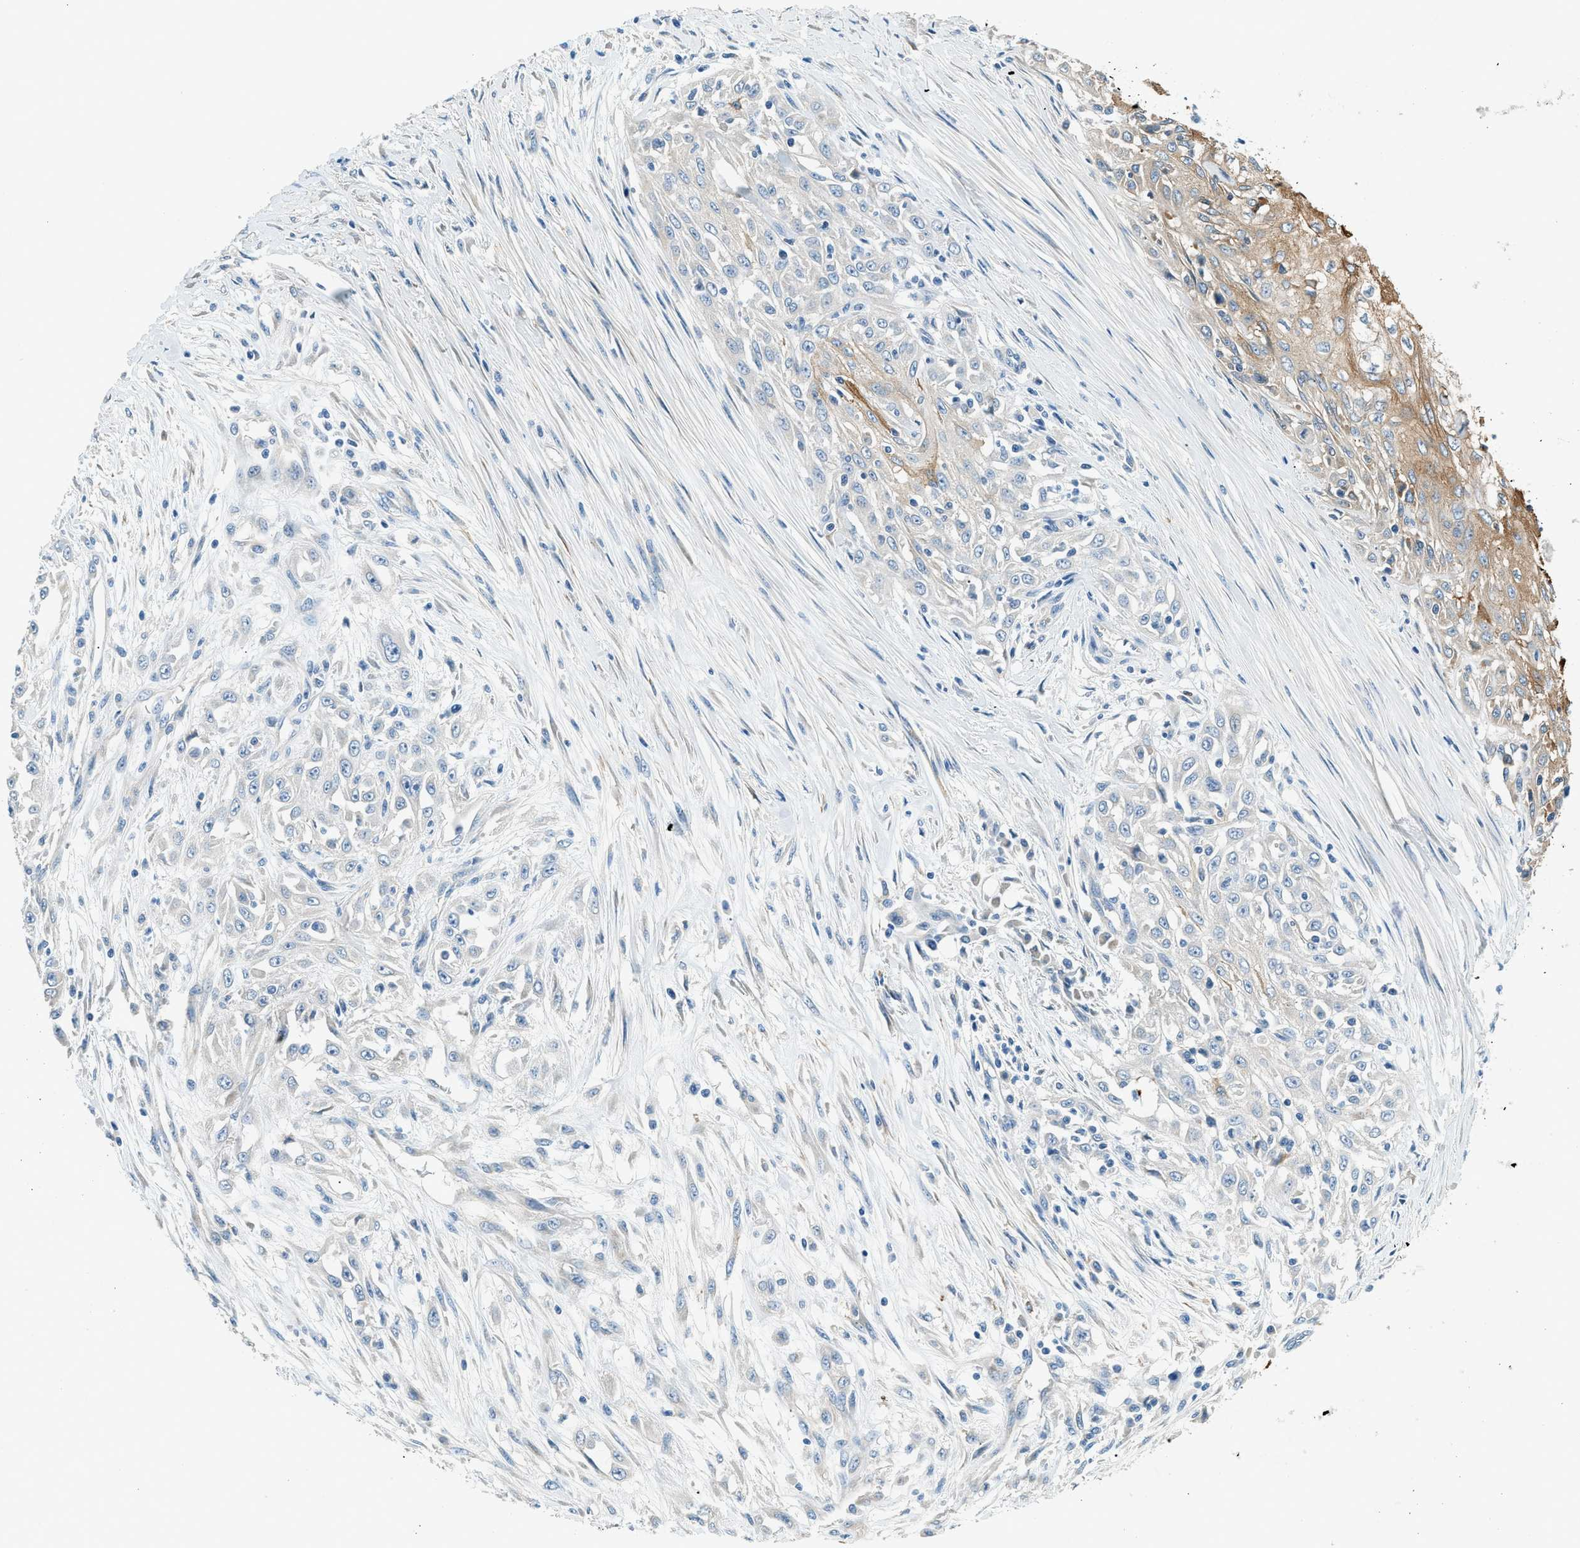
{"staining": {"intensity": "weak", "quantity": "<25%", "location": "cytoplasmic/membranous"}, "tissue": "skin cancer", "cell_type": "Tumor cells", "image_type": "cancer", "snomed": [{"axis": "morphology", "description": "Squamous cell carcinoma, NOS"}, {"axis": "morphology", "description": "Squamous cell carcinoma, metastatic, NOS"}, {"axis": "topography", "description": "Skin"}, {"axis": "topography", "description": "Lymph node"}], "caption": "An immunohistochemistry (IHC) image of skin metastatic squamous cell carcinoma is shown. There is no staining in tumor cells of skin metastatic squamous cell carcinoma.", "gene": "ZNF367", "patient": {"sex": "male", "age": 75}}